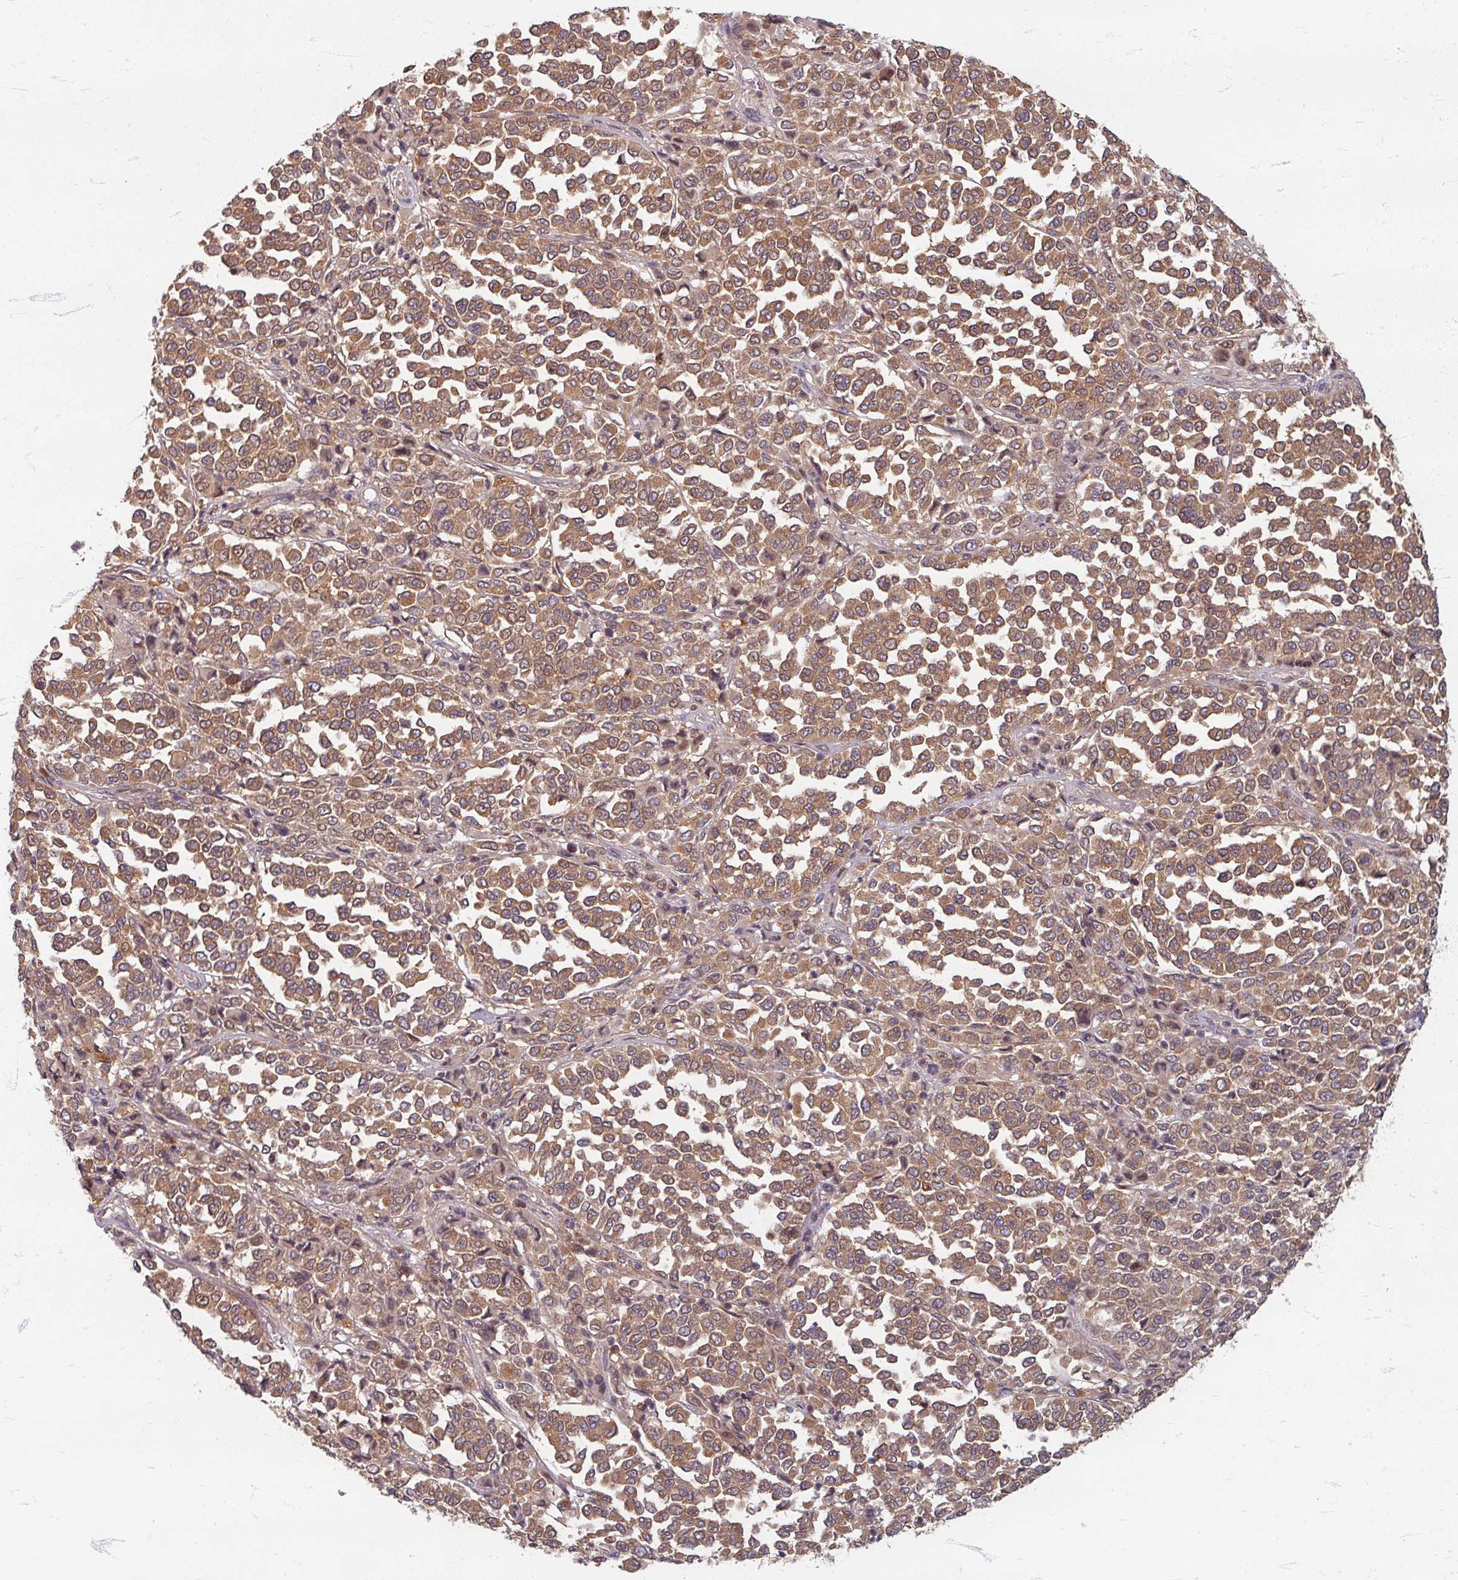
{"staining": {"intensity": "moderate", "quantity": ">75%", "location": "cytoplasmic/membranous"}, "tissue": "melanoma", "cell_type": "Tumor cells", "image_type": "cancer", "snomed": [{"axis": "morphology", "description": "Malignant melanoma, Metastatic site"}, {"axis": "topography", "description": "Pancreas"}], "caption": "An image of malignant melanoma (metastatic site) stained for a protein displays moderate cytoplasmic/membranous brown staining in tumor cells. (Stains: DAB (3,3'-diaminobenzidine) in brown, nuclei in blue, Microscopy: brightfield microscopy at high magnification).", "gene": "STAM", "patient": {"sex": "female", "age": 30}}